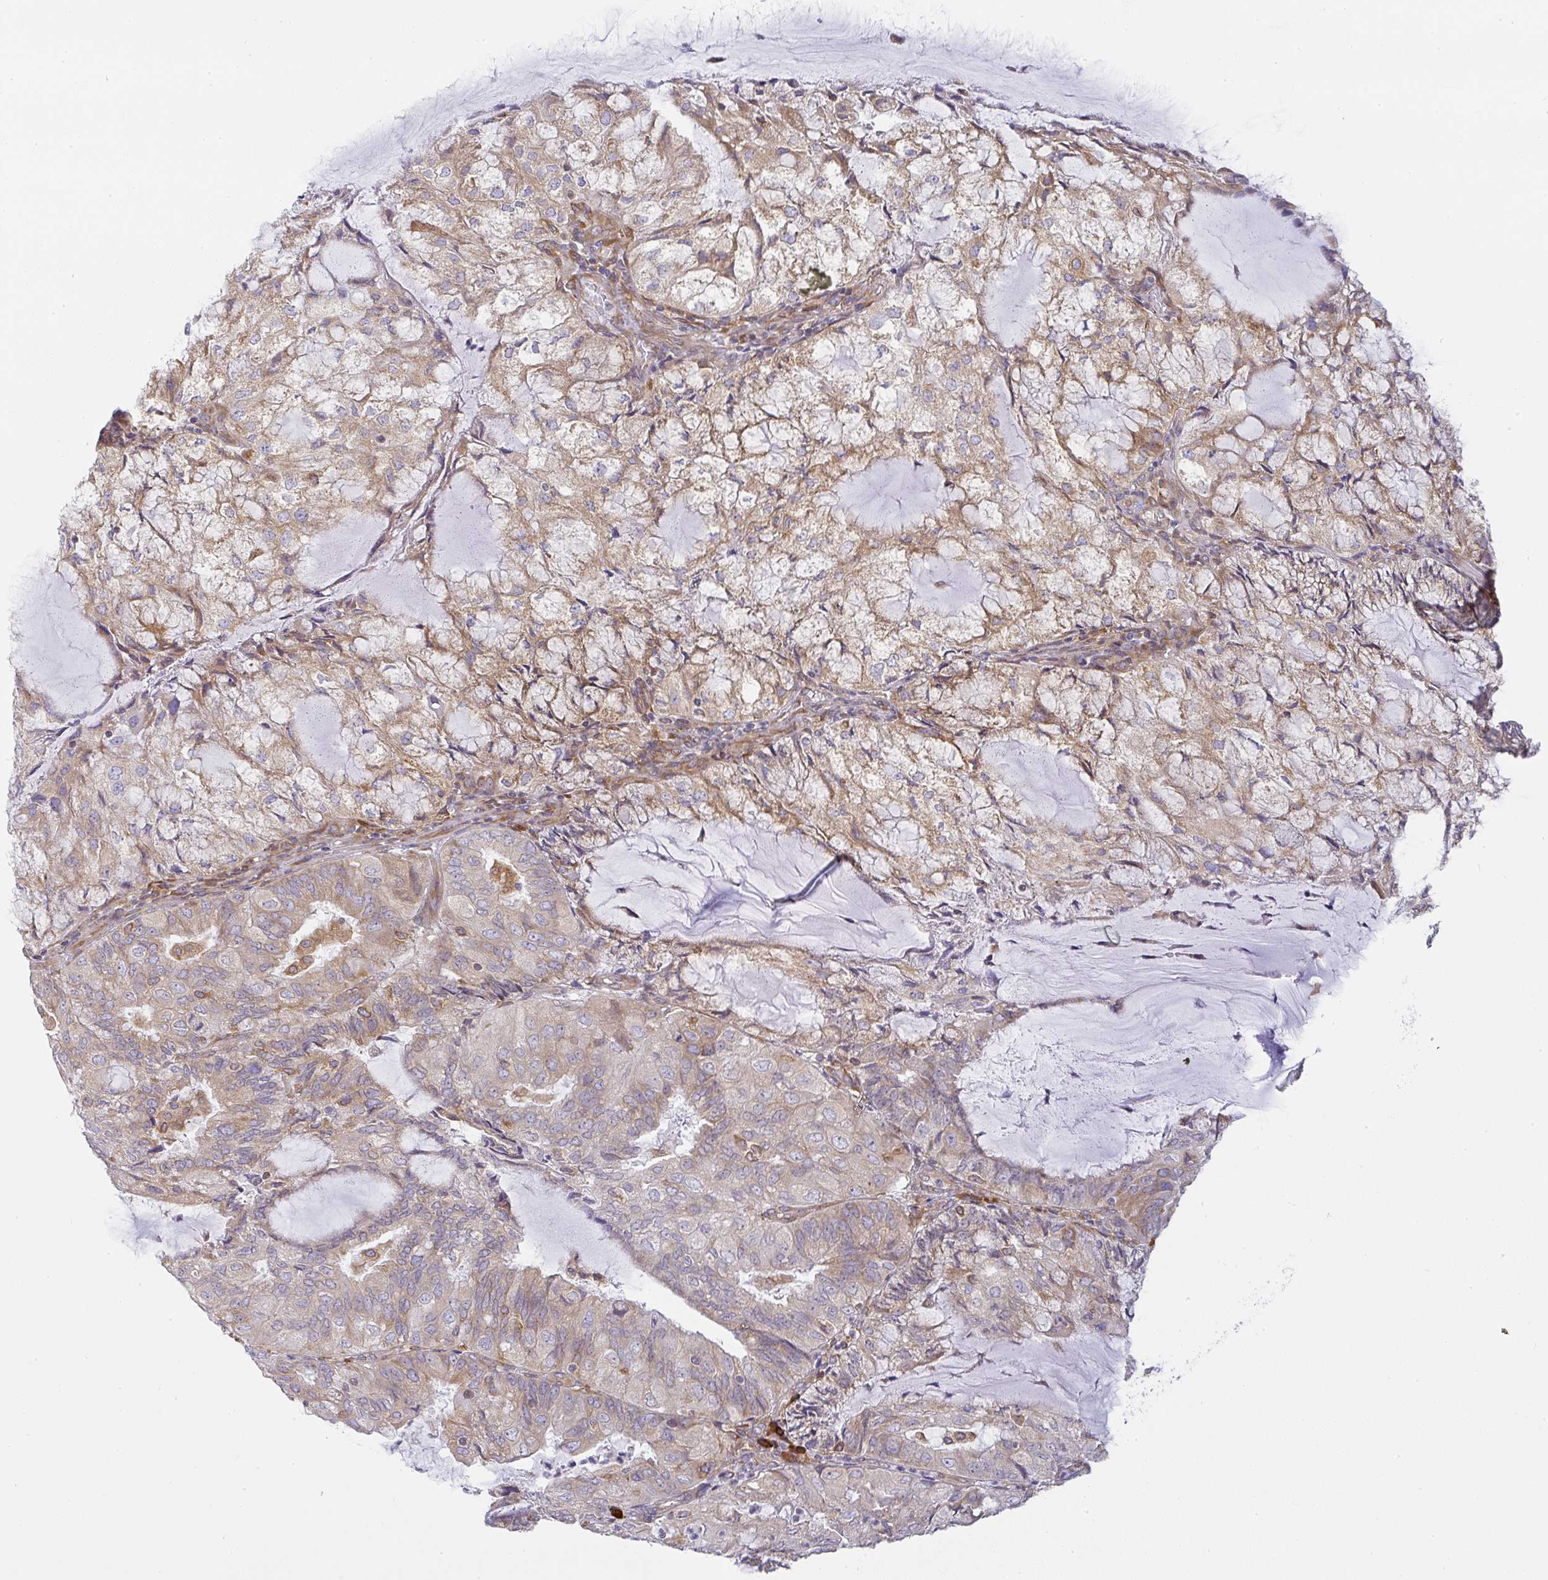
{"staining": {"intensity": "moderate", "quantity": ">75%", "location": "cytoplasmic/membranous"}, "tissue": "endometrial cancer", "cell_type": "Tumor cells", "image_type": "cancer", "snomed": [{"axis": "morphology", "description": "Adenocarcinoma, NOS"}, {"axis": "topography", "description": "Endometrium"}], "caption": "Immunohistochemical staining of endometrial adenocarcinoma shows moderate cytoplasmic/membranous protein staining in about >75% of tumor cells.", "gene": "DERL2", "patient": {"sex": "female", "age": 81}}